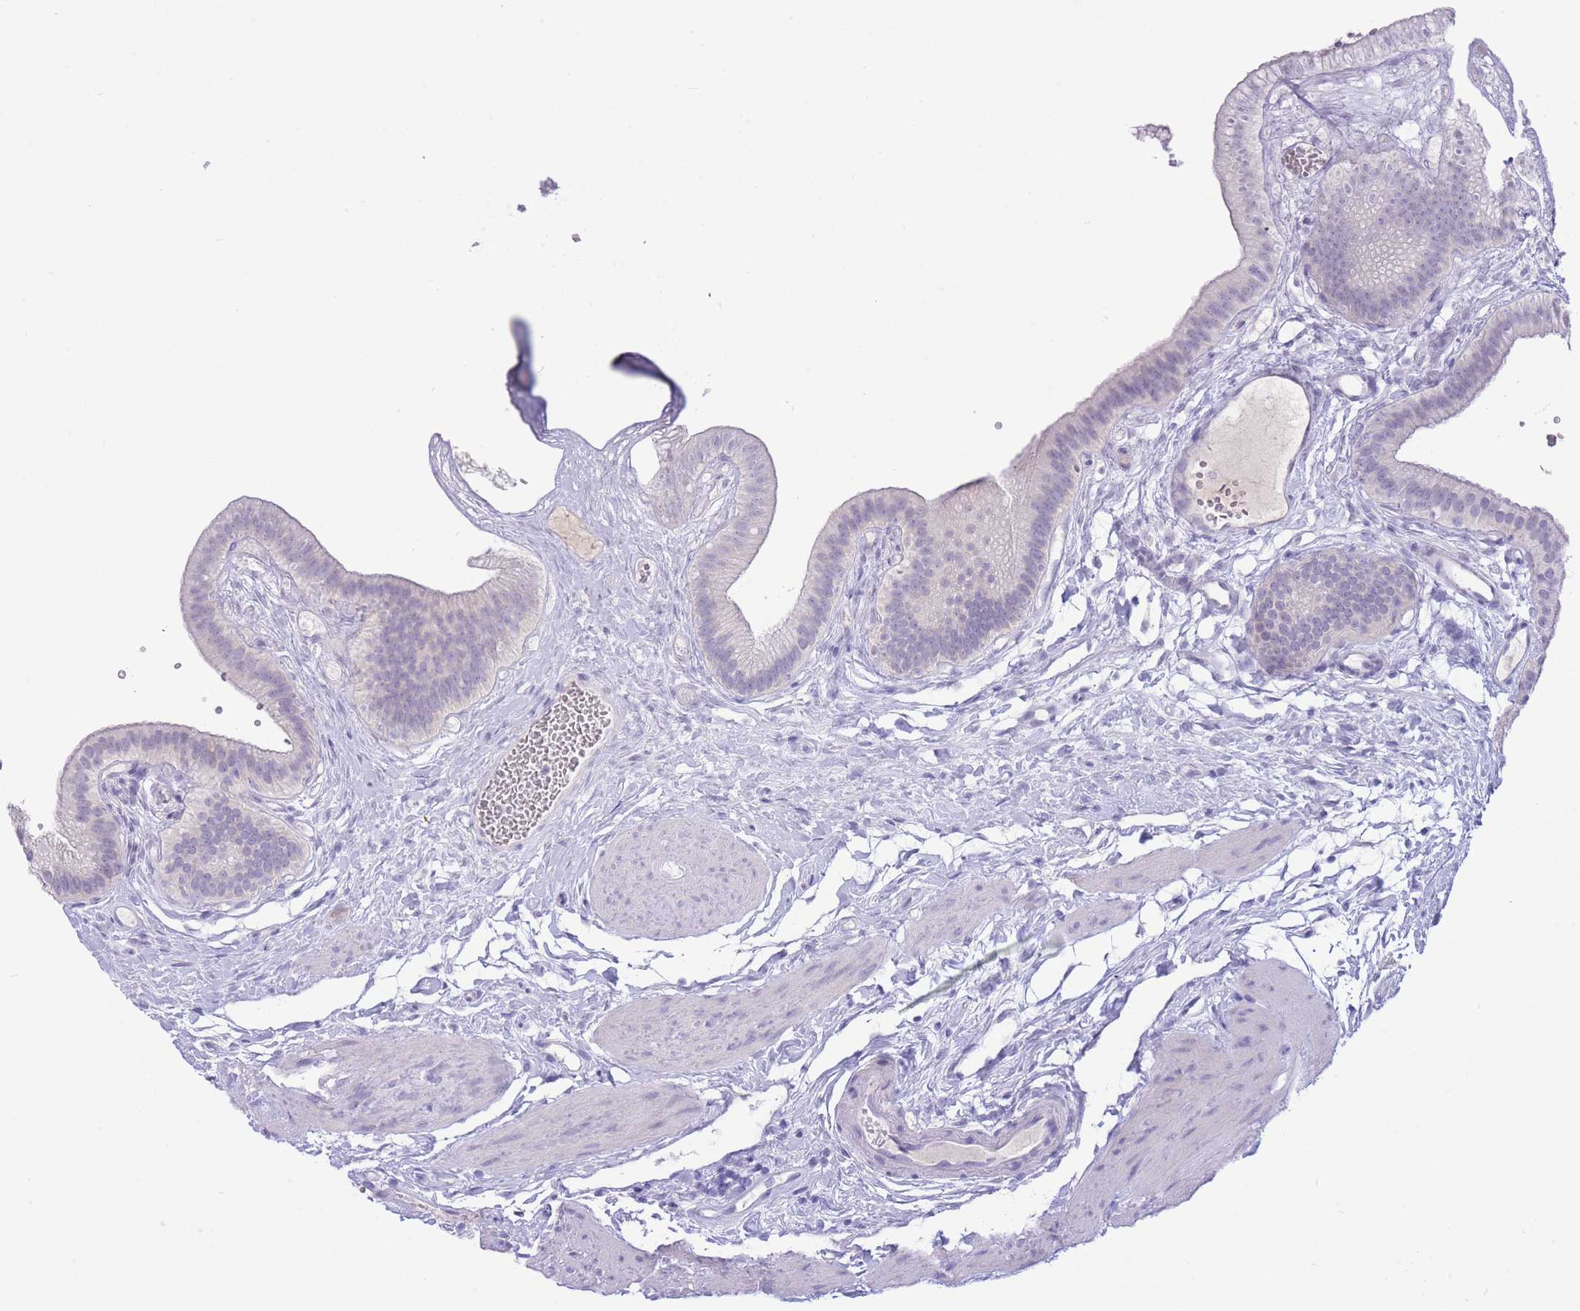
{"staining": {"intensity": "negative", "quantity": "none", "location": "none"}, "tissue": "gallbladder", "cell_type": "Glandular cells", "image_type": "normal", "snomed": [{"axis": "morphology", "description": "Normal tissue, NOS"}, {"axis": "topography", "description": "Gallbladder"}], "caption": "A high-resolution micrograph shows immunohistochemistry (IHC) staining of unremarkable gallbladder, which demonstrates no significant expression in glandular cells.", "gene": "ASAP3", "patient": {"sex": "female", "age": 54}}